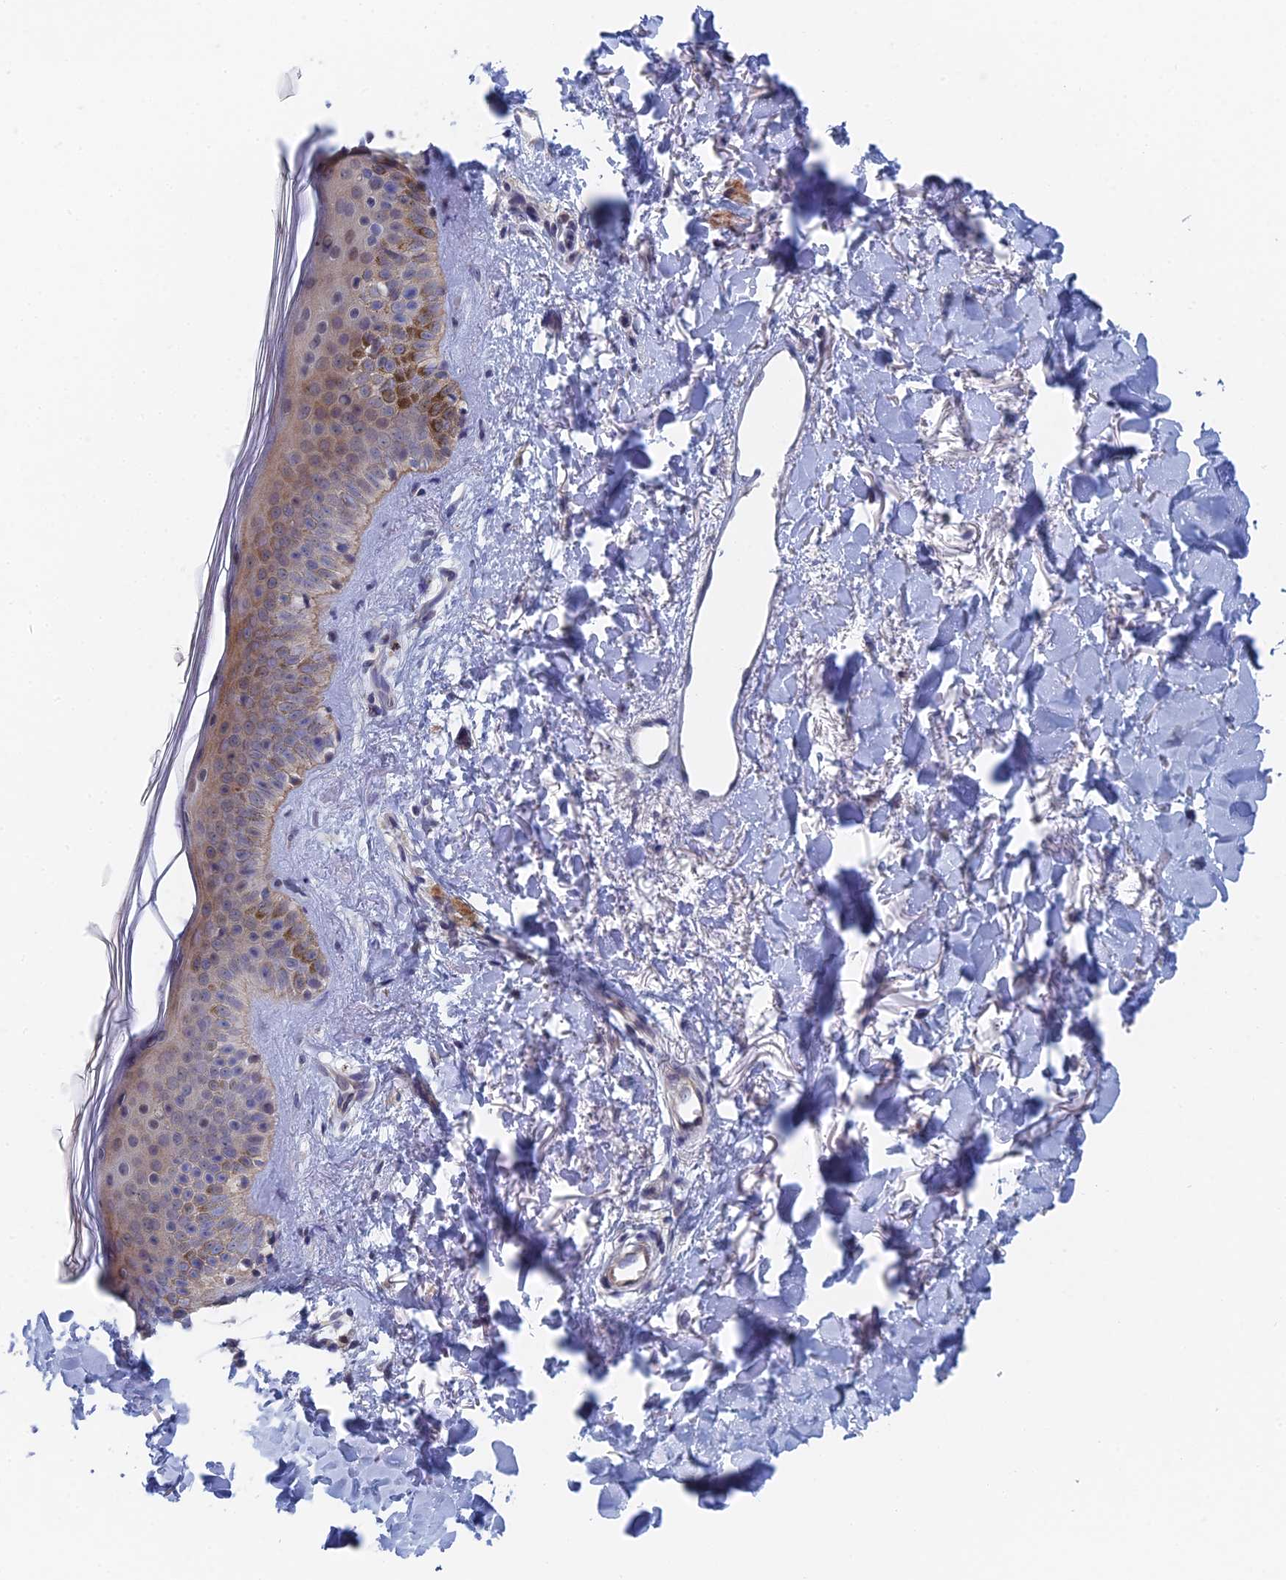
{"staining": {"intensity": "negative", "quantity": "none", "location": "none"}, "tissue": "skin", "cell_type": "Fibroblasts", "image_type": "normal", "snomed": [{"axis": "morphology", "description": "Normal tissue, NOS"}, {"axis": "topography", "description": "Skin"}], "caption": "DAB immunohistochemical staining of unremarkable skin displays no significant expression in fibroblasts. (Brightfield microscopy of DAB immunohistochemistry (IHC) at high magnification).", "gene": "GMNC", "patient": {"sex": "female", "age": 58}}